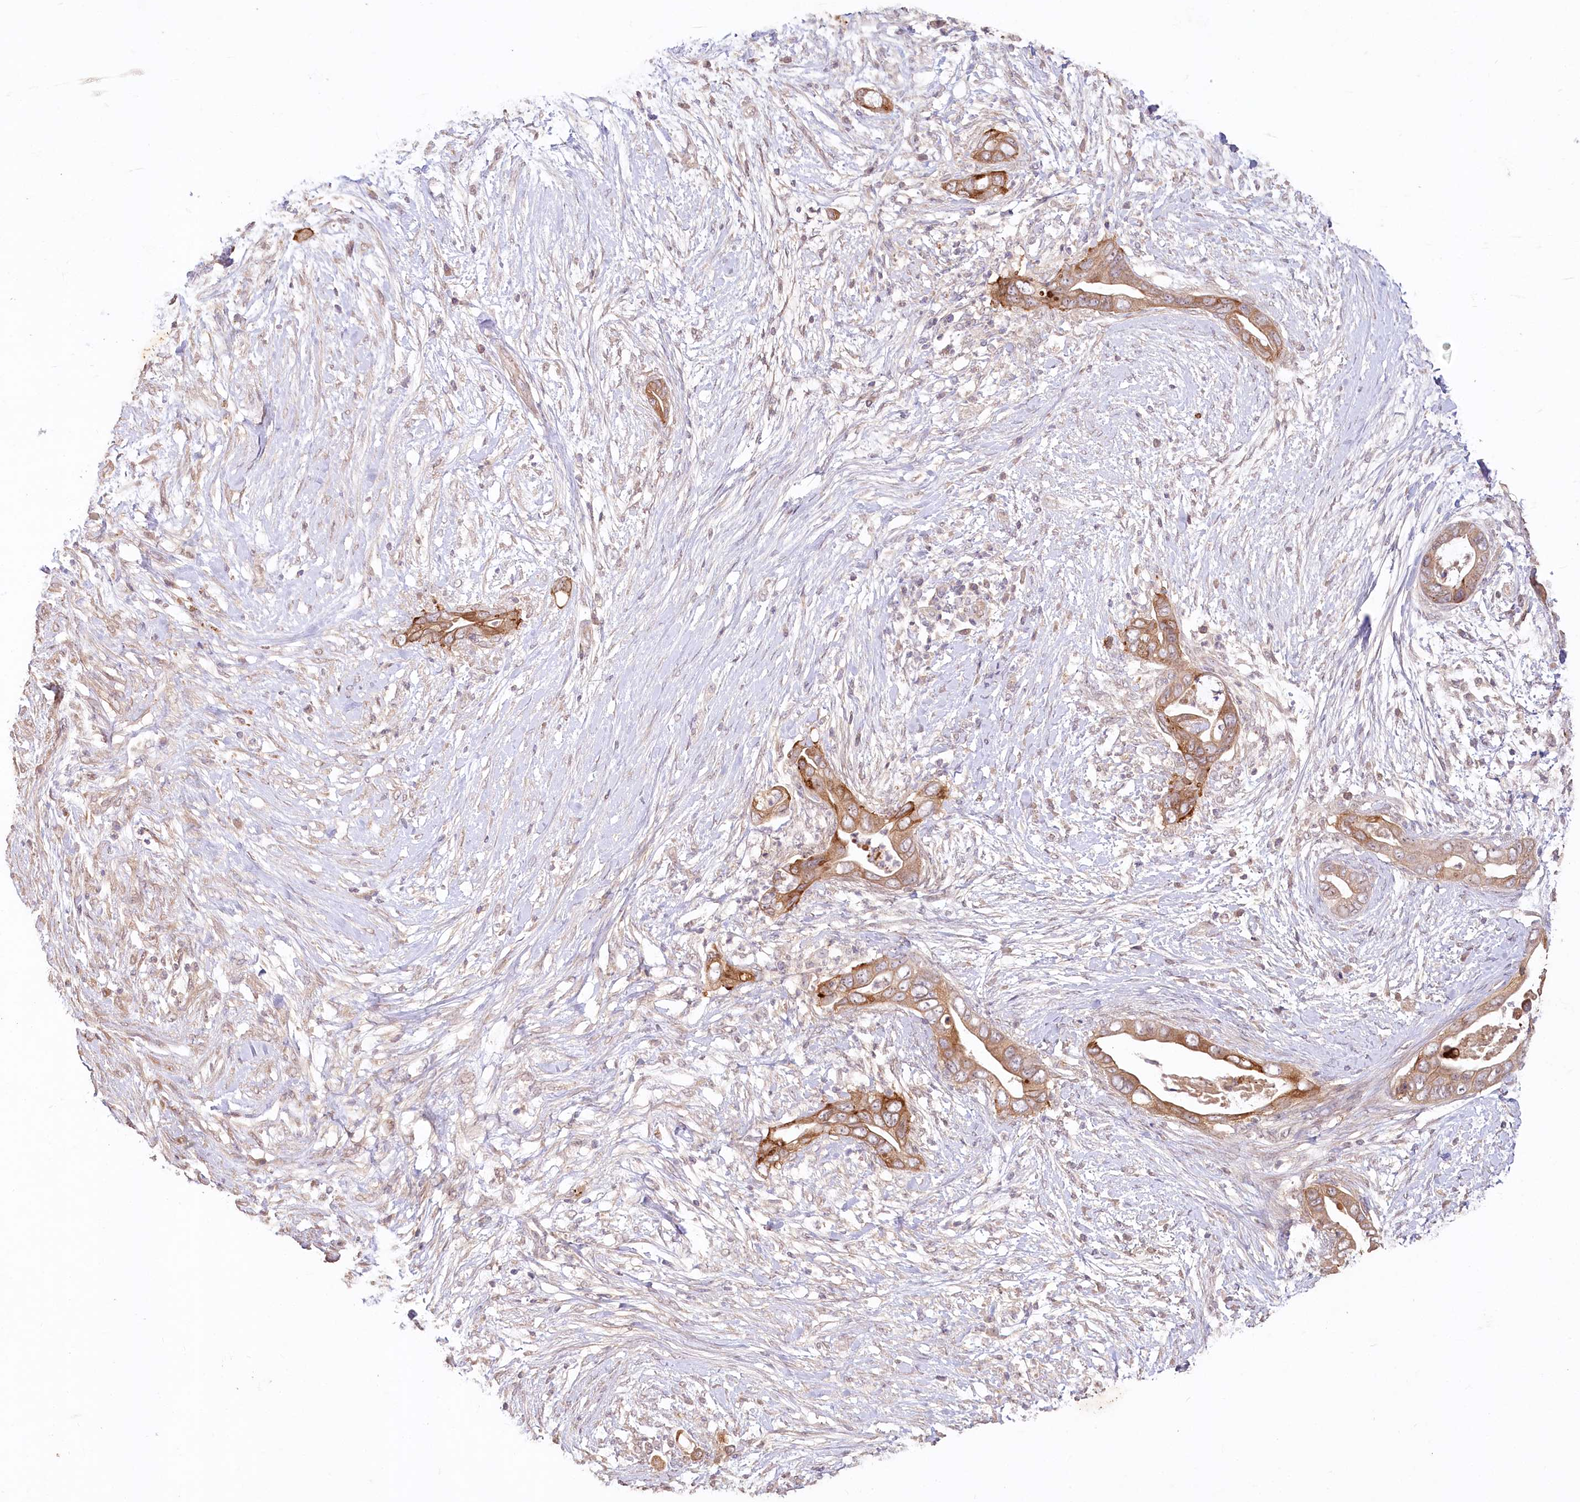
{"staining": {"intensity": "moderate", "quantity": ">75%", "location": "cytoplasmic/membranous"}, "tissue": "pancreatic cancer", "cell_type": "Tumor cells", "image_type": "cancer", "snomed": [{"axis": "morphology", "description": "Adenocarcinoma, NOS"}, {"axis": "topography", "description": "Pancreas"}], "caption": "IHC micrograph of human adenocarcinoma (pancreatic) stained for a protein (brown), which displays medium levels of moderate cytoplasmic/membranous expression in about >75% of tumor cells.", "gene": "IRAK1BP1", "patient": {"sex": "male", "age": 75}}